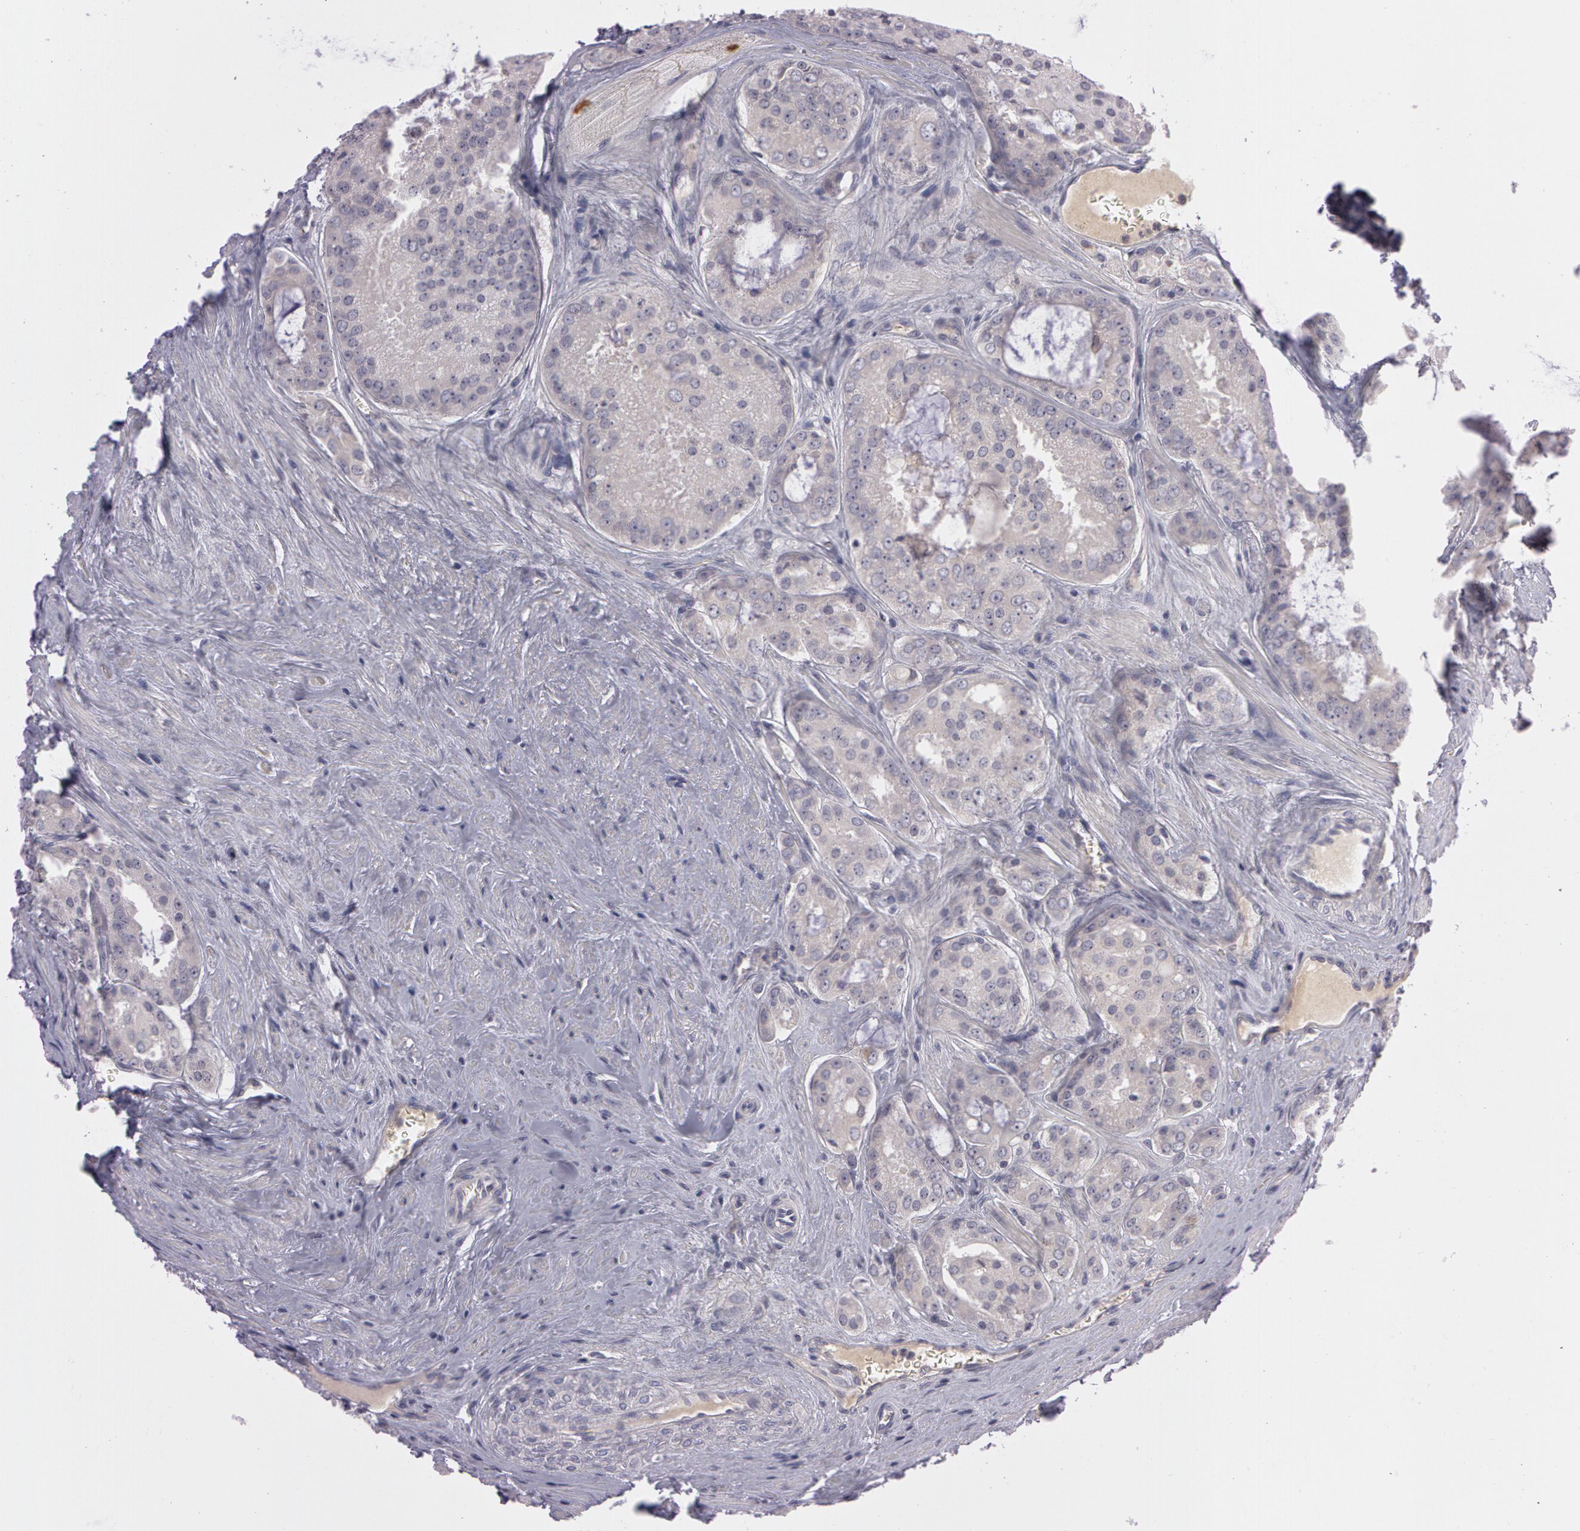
{"staining": {"intensity": "weak", "quantity": "25%-75%", "location": "cytoplasmic/membranous"}, "tissue": "prostate cancer", "cell_type": "Tumor cells", "image_type": "cancer", "snomed": [{"axis": "morphology", "description": "Adenocarcinoma, Medium grade"}, {"axis": "topography", "description": "Prostate"}], "caption": "The micrograph demonstrates staining of adenocarcinoma (medium-grade) (prostate), revealing weak cytoplasmic/membranous protein staining (brown color) within tumor cells.", "gene": "MXRA5", "patient": {"sex": "male", "age": 60}}